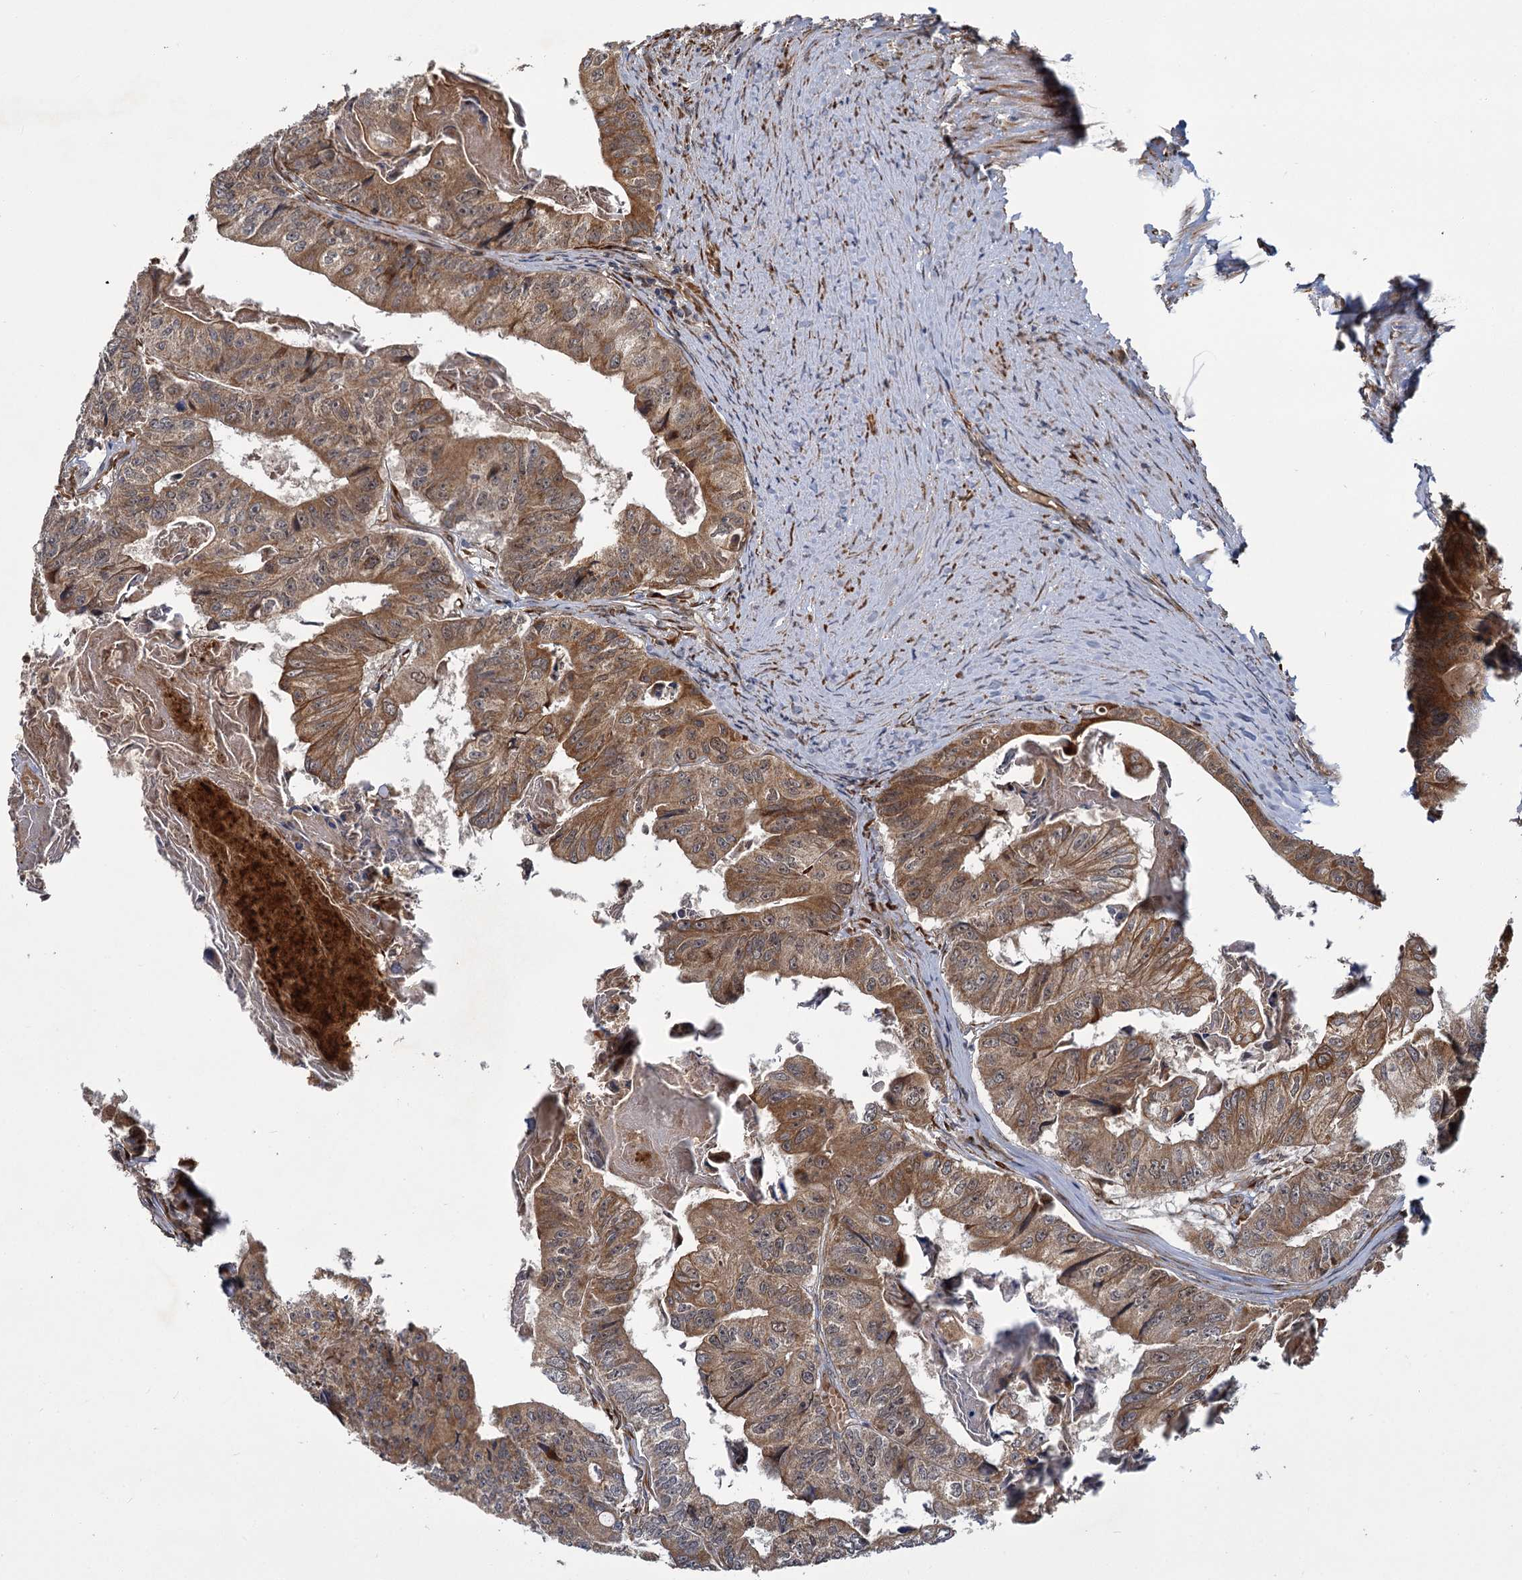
{"staining": {"intensity": "moderate", "quantity": ">75%", "location": "cytoplasmic/membranous"}, "tissue": "colorectal cancer", "cell_type": "Tumor cells", "image_type": "cancer", "snomed": [{"axis": "morphology", "description": "Adenocarcinoma, NOS"}, {"axis": "topography", "description": "Colon"}], "caption": "The immunohistochemical stain shows moderate cytoplasmic/membranous staining in tumor cells of colorectal cancer tissue.", "gene": "APBA2", "patient": {"sex": "female", "age": 67}}